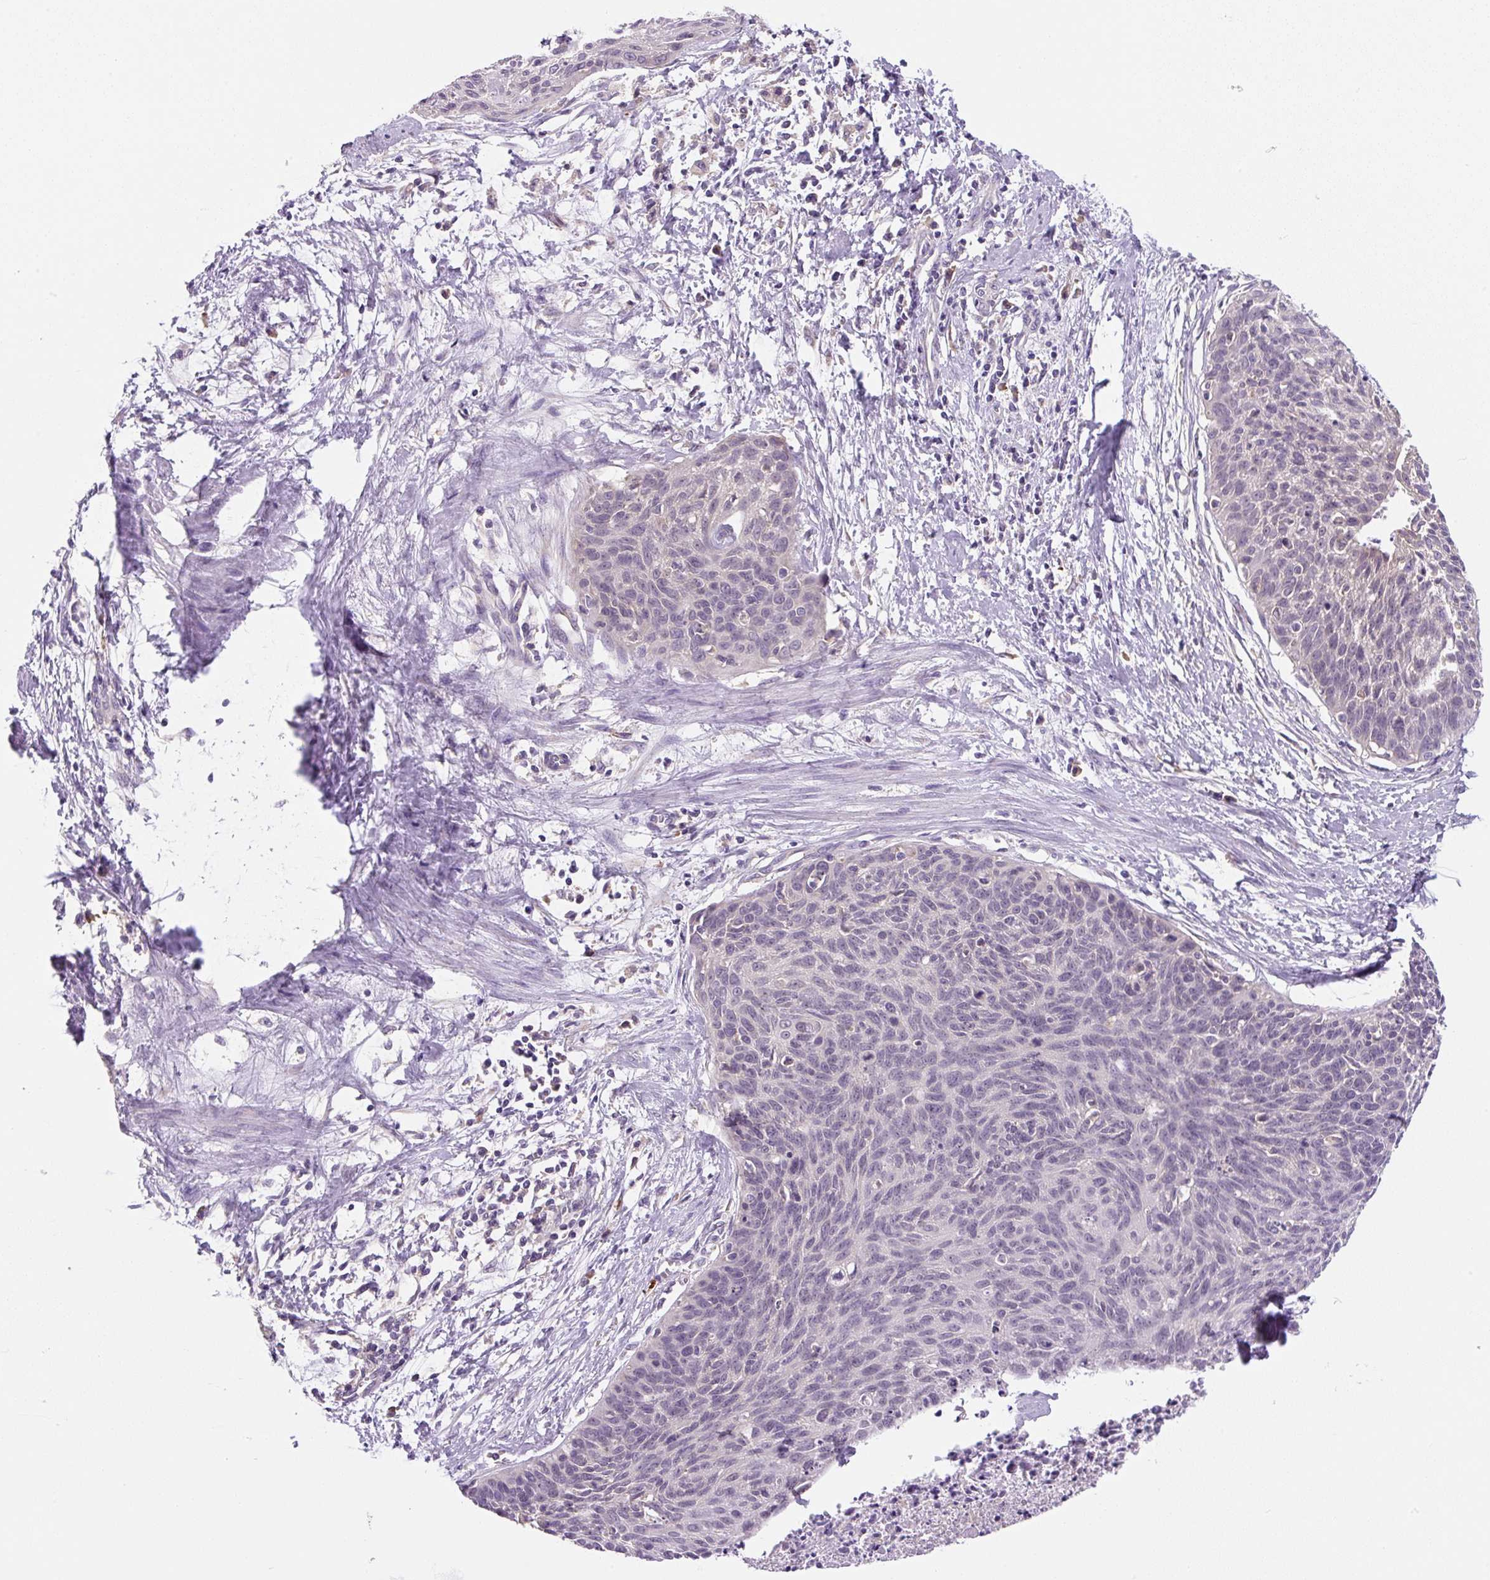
{"staining": {"intensity": "negative", "quantity": "none", "location": "none"}, "tissue": "cervical cancer", "cell_type": "Tumor cells", "image_type": "cancer", "snomed": [{"axis": "morphology", "description": "Squamous cell carcinoma, NOS"}, {"axis": "topography", "description": "Cervix"}], "caption": "Tumor cells show no significant protein staining in cervical squamous cell carcinoma. The staining was performed using DAB to visualize the protein expression in brown, while the nuclei were stained in blue with hematoxylin (Magnification: 20x).", "gene": "FZD5", "patient": {"sex": "female", "age": 55}}